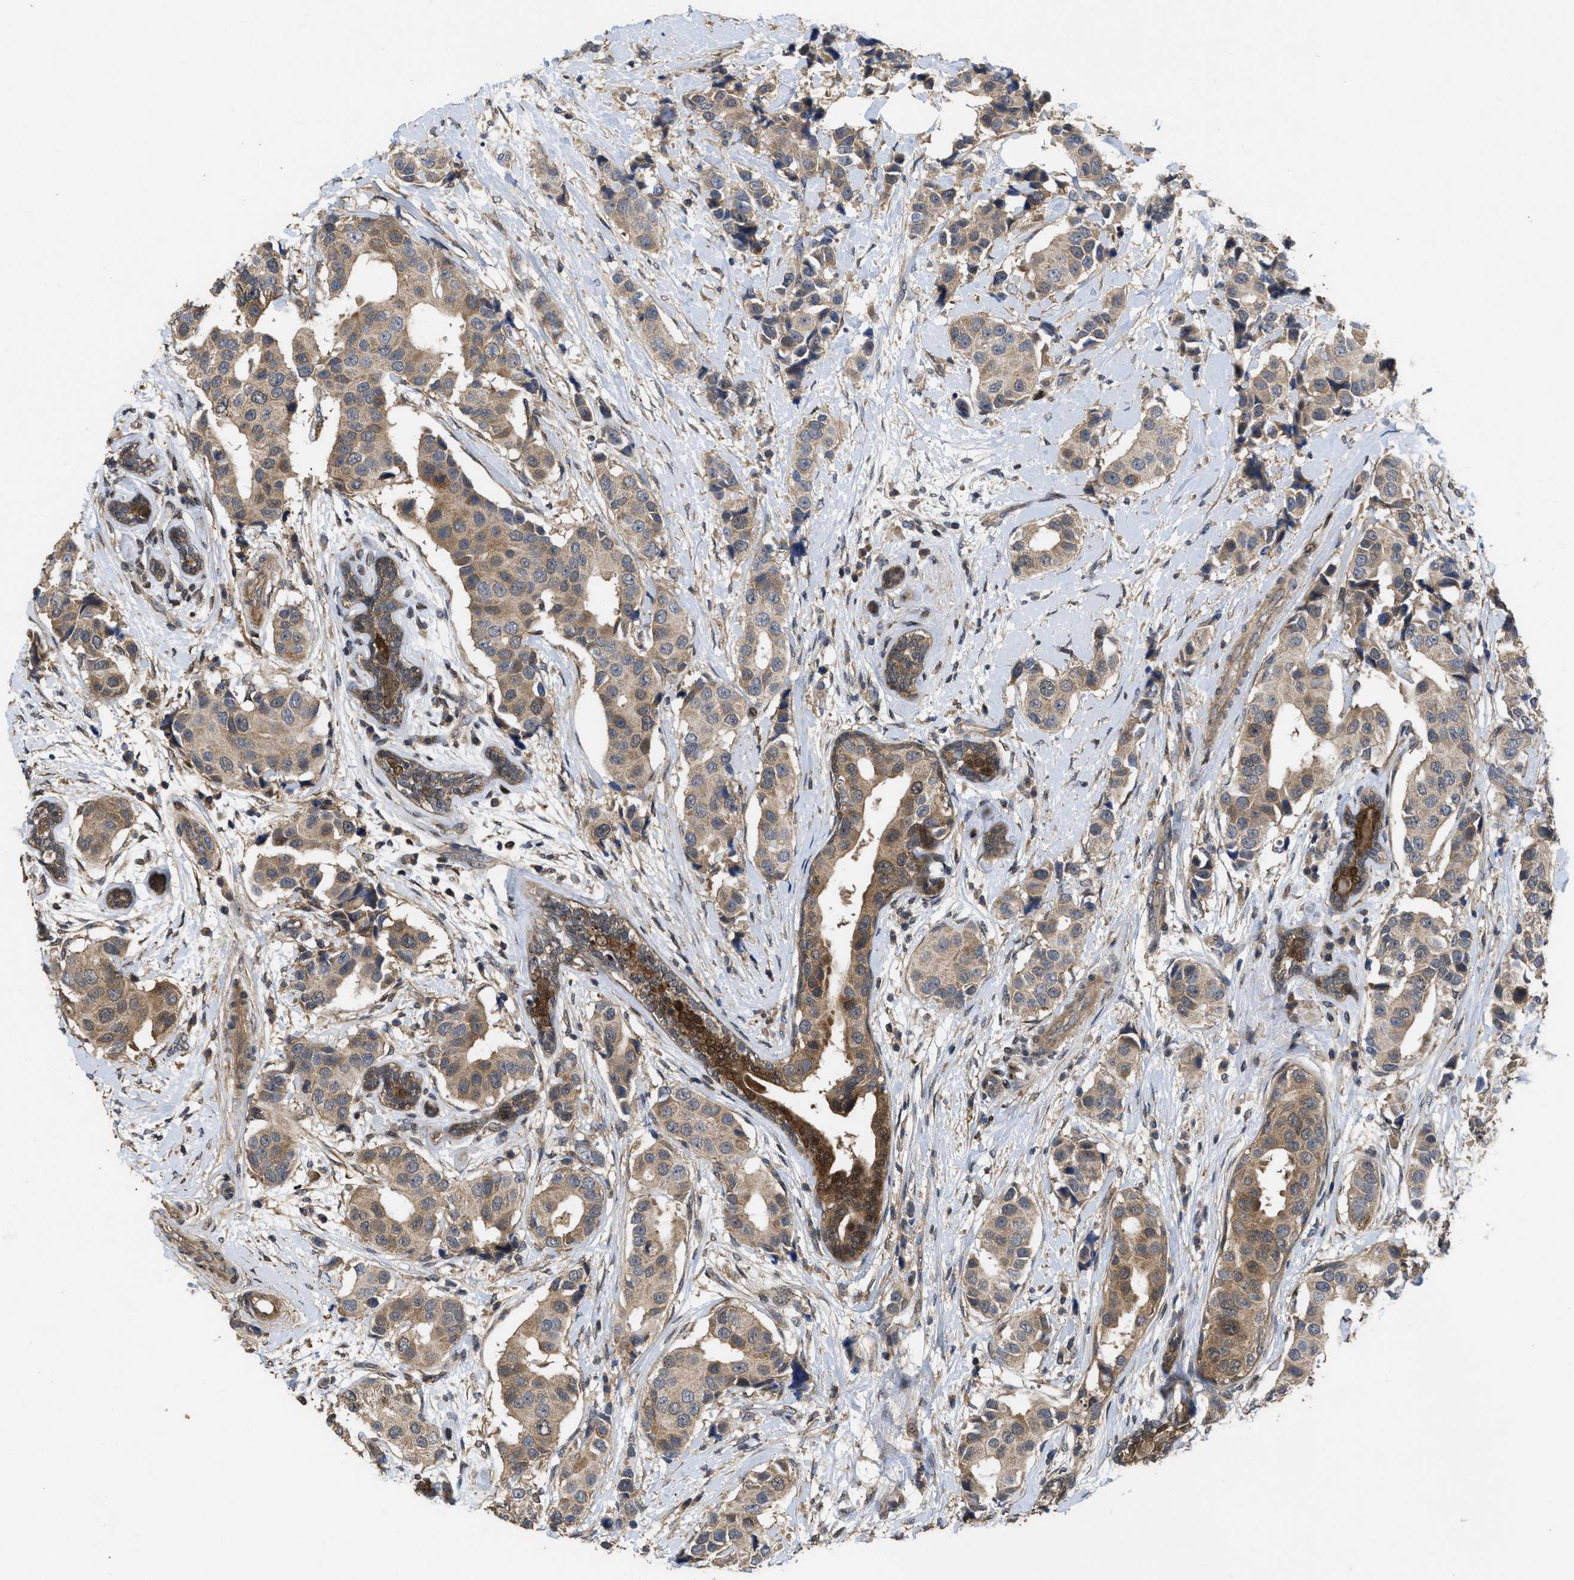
{"staining": {"intensity": "moderate", "quantity": ">75%", "location": "cytoplasmic/membranous"}, "tissue": "breast cancer", "cell_type": "Tumor cells", "image_type": "cancer", "snomed": [{"axis": "morphology", "description": "Normal tissue, NOS"}, {"axis": "morphology", "description": "Duct carcinoma"}, {"axis": "topography", "description": "Breast"}], "caption": "IHC of human breast cancer (invasive ductal carcinoma) reveals medium levels of moderate cytoplasmic/membranous positivity in about >75% of tumor cells. Nuclei are stained in blue.", "gene": "CBR3", "patient": {"sex": "female", "age": 39}}